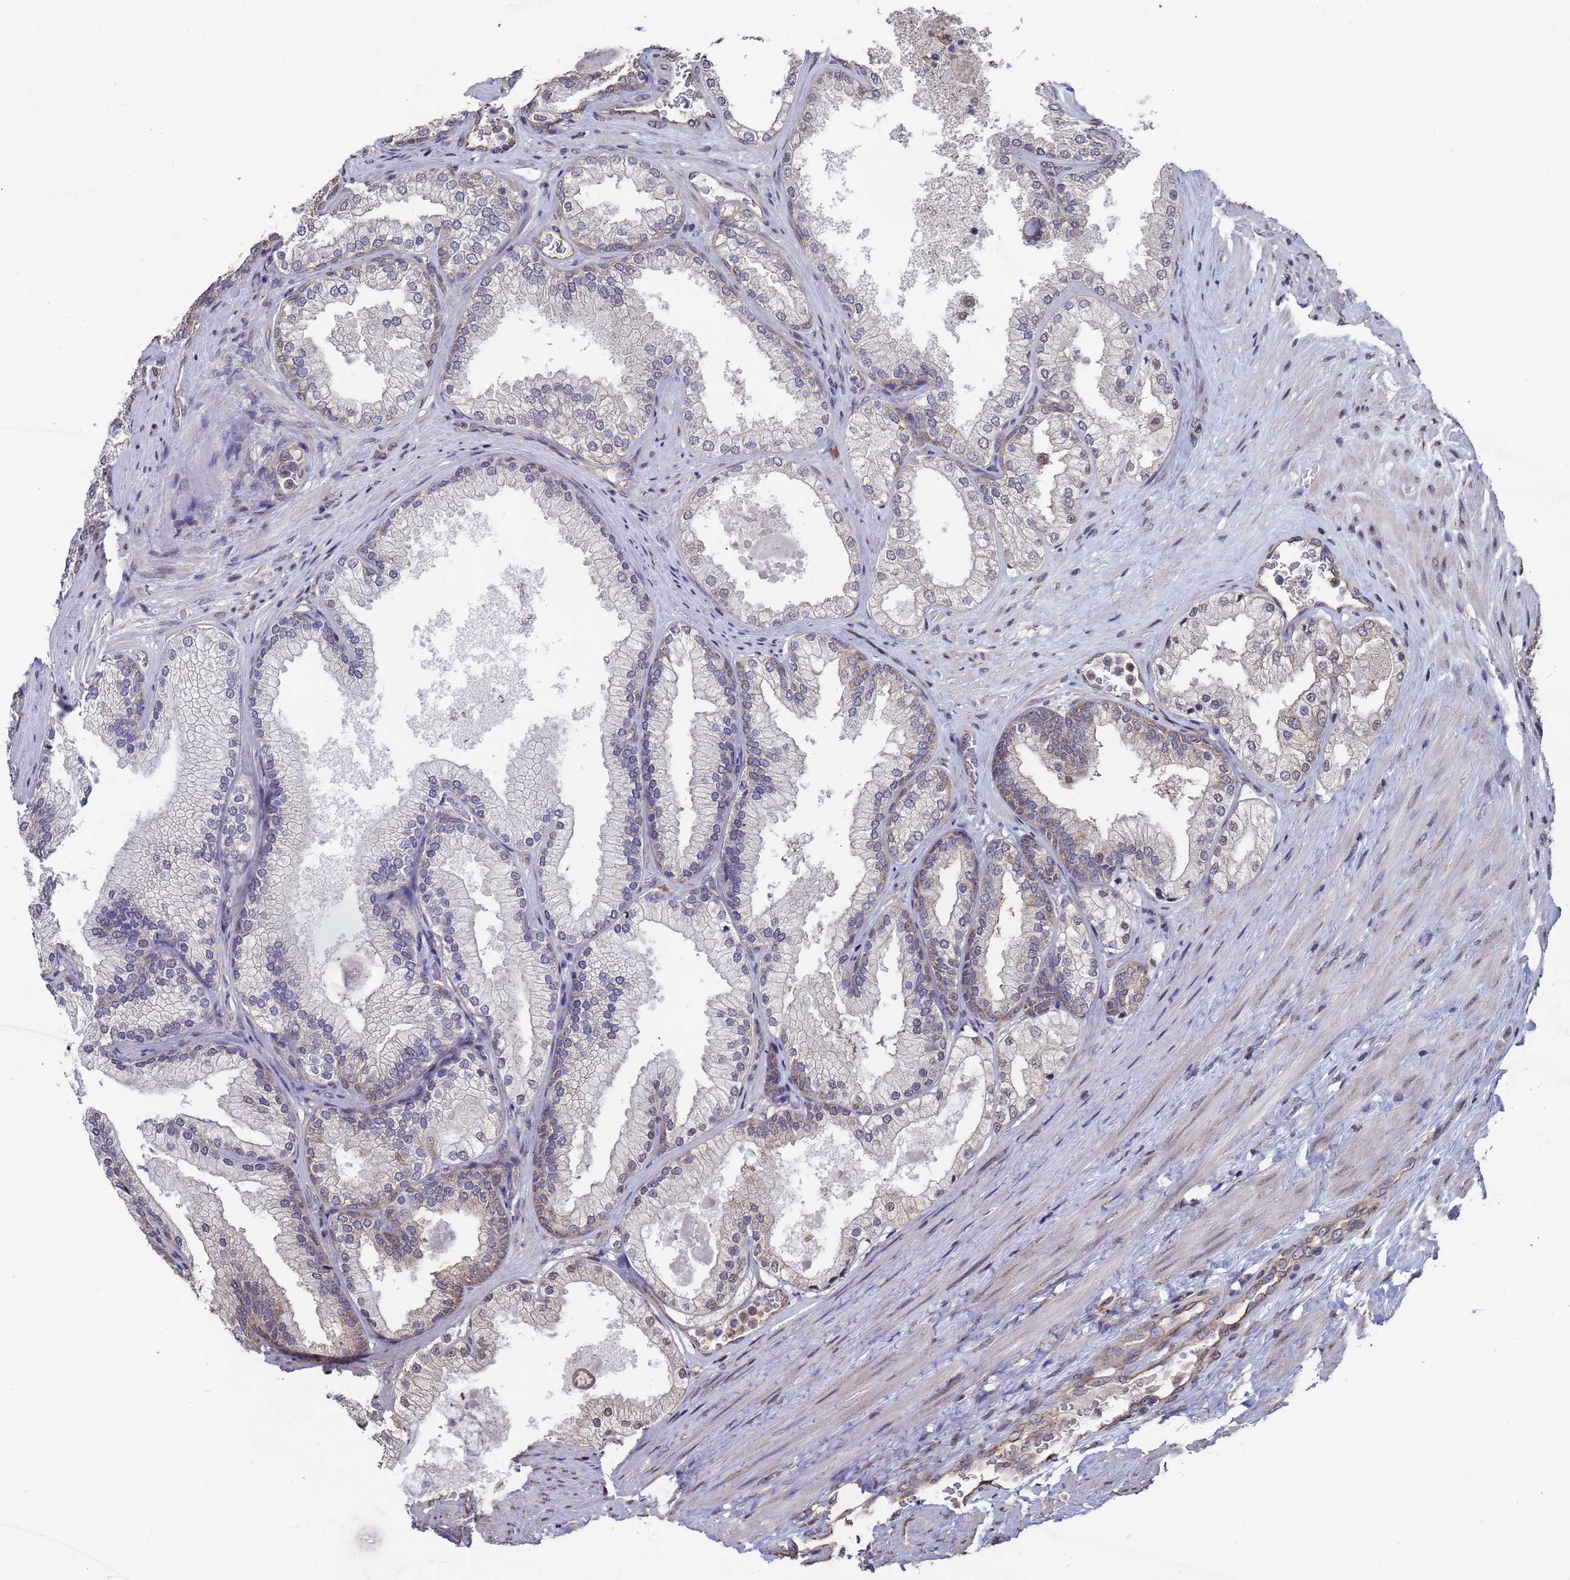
{"staining": {"intensity": "weak", "quantity": "25%-75%", "location": "cytoplasmic/membranous"}, "tissue": "prostate", "cell_type": "Glandular cells", "image_type": "normal", "snomed": [{"axis": "morphology", "description": "Normal tissue, NOS"}, {"axis": "topography", "description": "Prostate"}], "caption": "Immunohistochemical staining of benign prostate reveals weak cytoplasmic/membranous protein expression in approximately 25%-75% of glandular cells.", "gene": "CFAP119", "patient": {"sex": "male", "age": 76}}